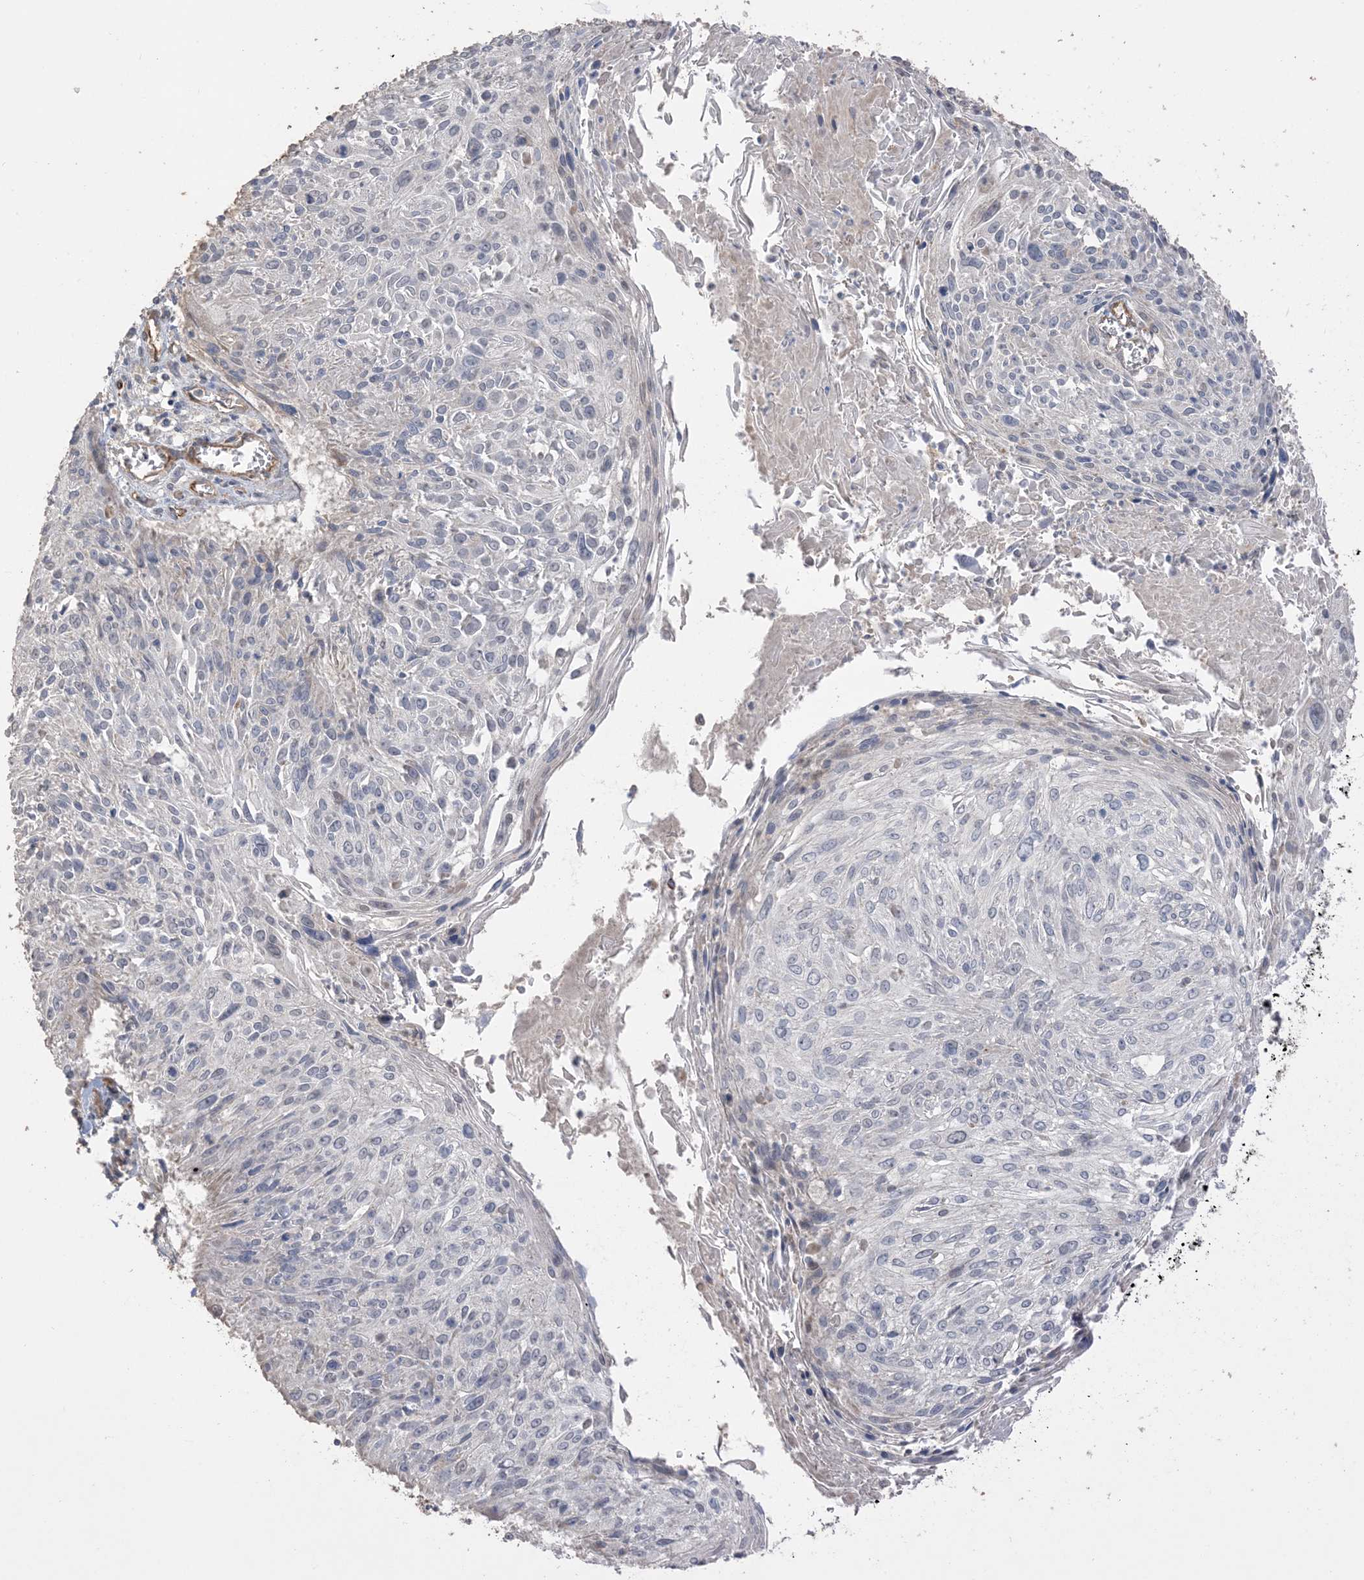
{"staining": {"intensity": "negative", "quantity": "none", "location": "none"}, "tissue": "cervical cancer", "cell_type": "Tumor cells", "image_type": "cancer", "snomed": [{"axis": "morphology", "description": "Squamous cell carcinoma, NOS"}, {"axis": "topography", "description": "Cervix"}], "caption": "Squamous cell carcinoma (cervical) stained for a protein using immunohistochemistry (IHC) displays no staining tumor cells.", "gene": "AGA", "patient": {"sex": "female", "age": 51}}